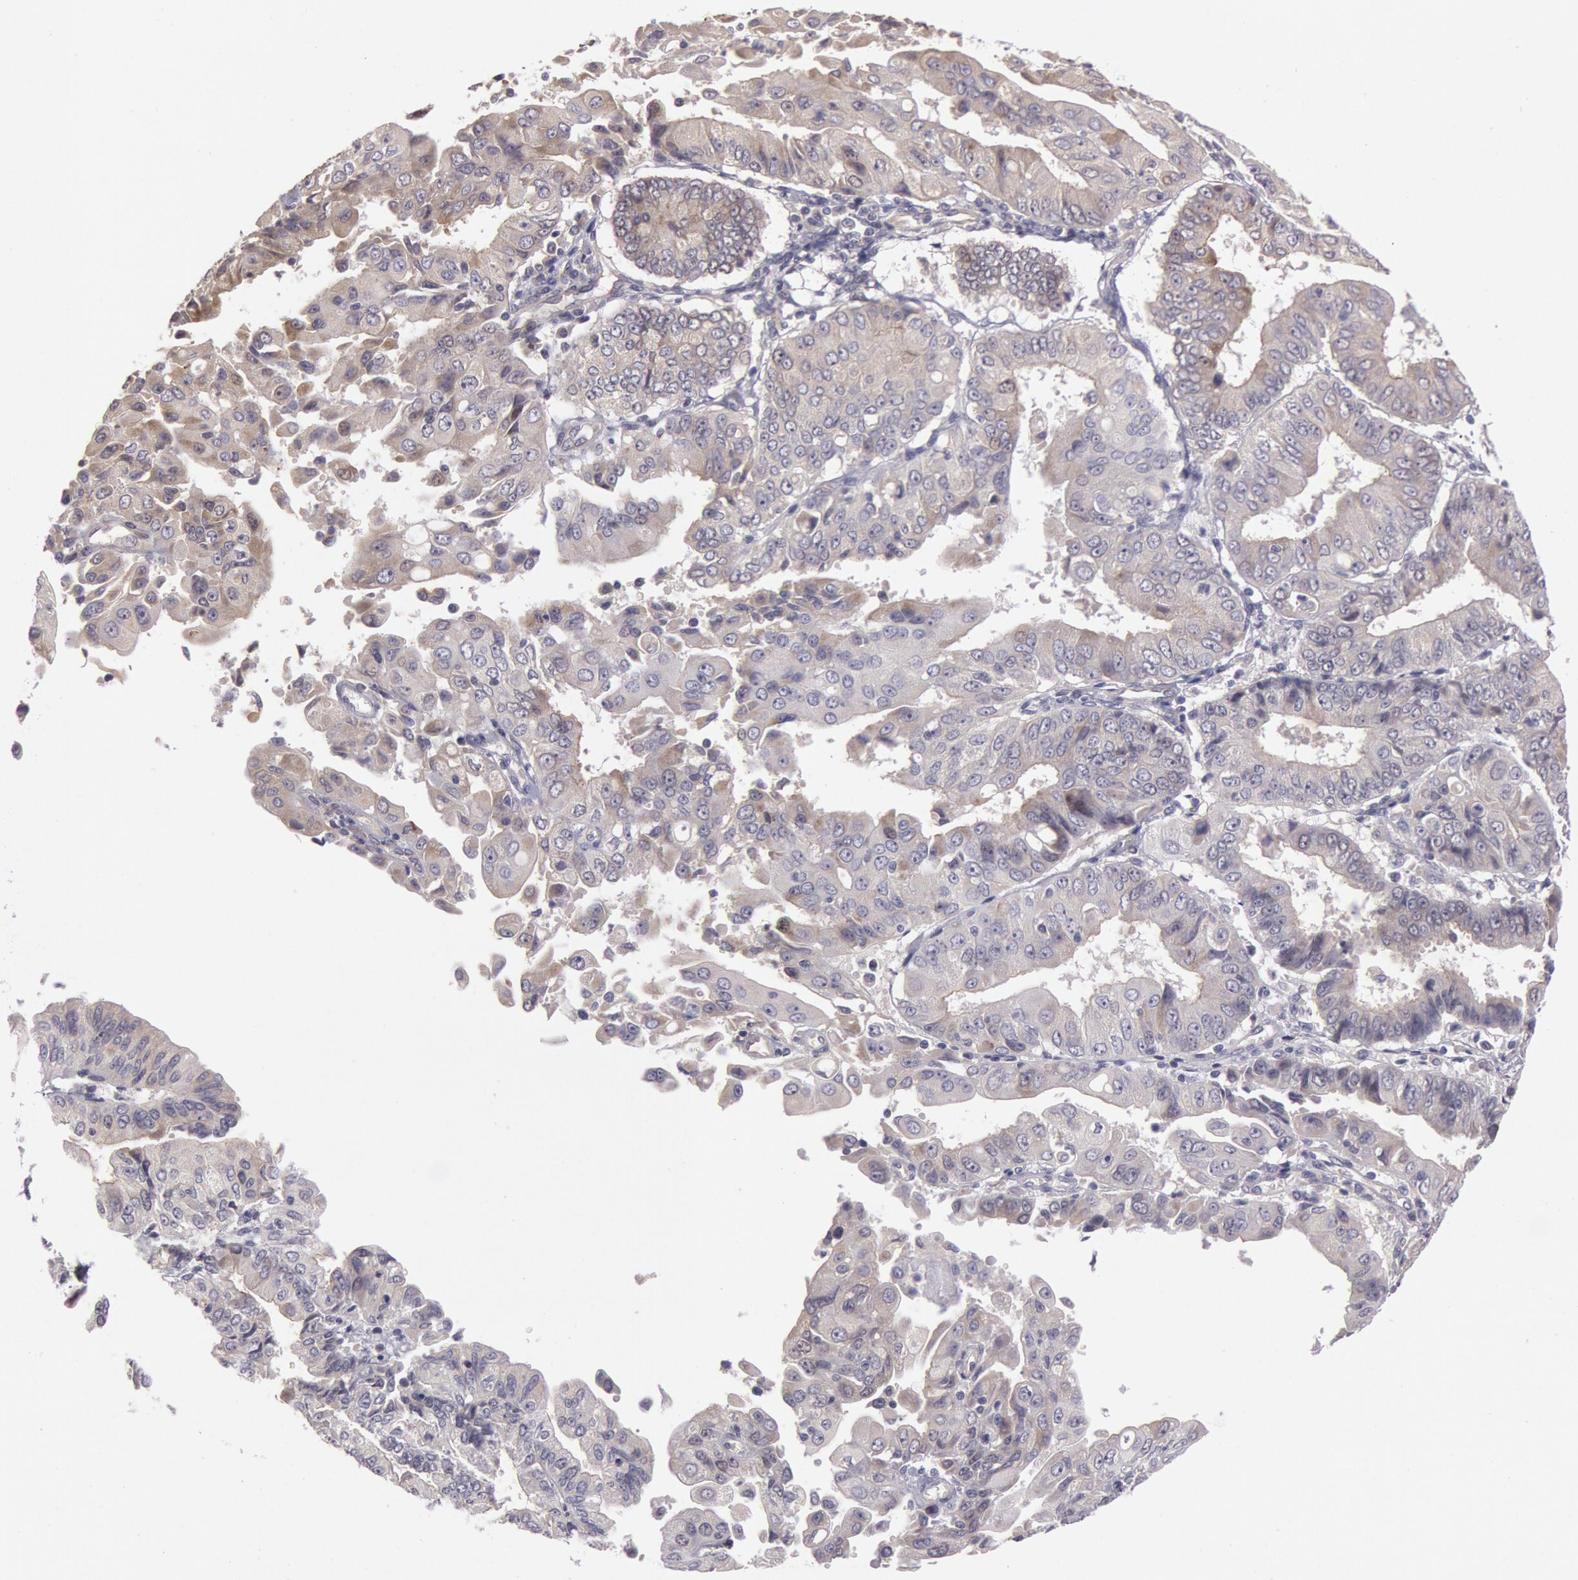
{"staining": {"intensity": "negative", "quantity": "none", "location": "none"}, "tissue": "endometrial cancer", "cell_type": "Tumor cells", "image_type": "cancer", "snomed": [{"axis": "morphology", "description": "Adenocarcinoma, NOS"}, {"axis": "topography", "description": "Endometrium"}], "caption": "Tumor cells are negative for protein expression in human adenocarcinoma (endometrial). The staining is performed using DAB (3,3'-diaminobenzidine) brown chromogen with nuclei counter-stained in using hematoxylin.", "gene": "AMOTL1", "patient": {"sex": "female", "age": 75}}